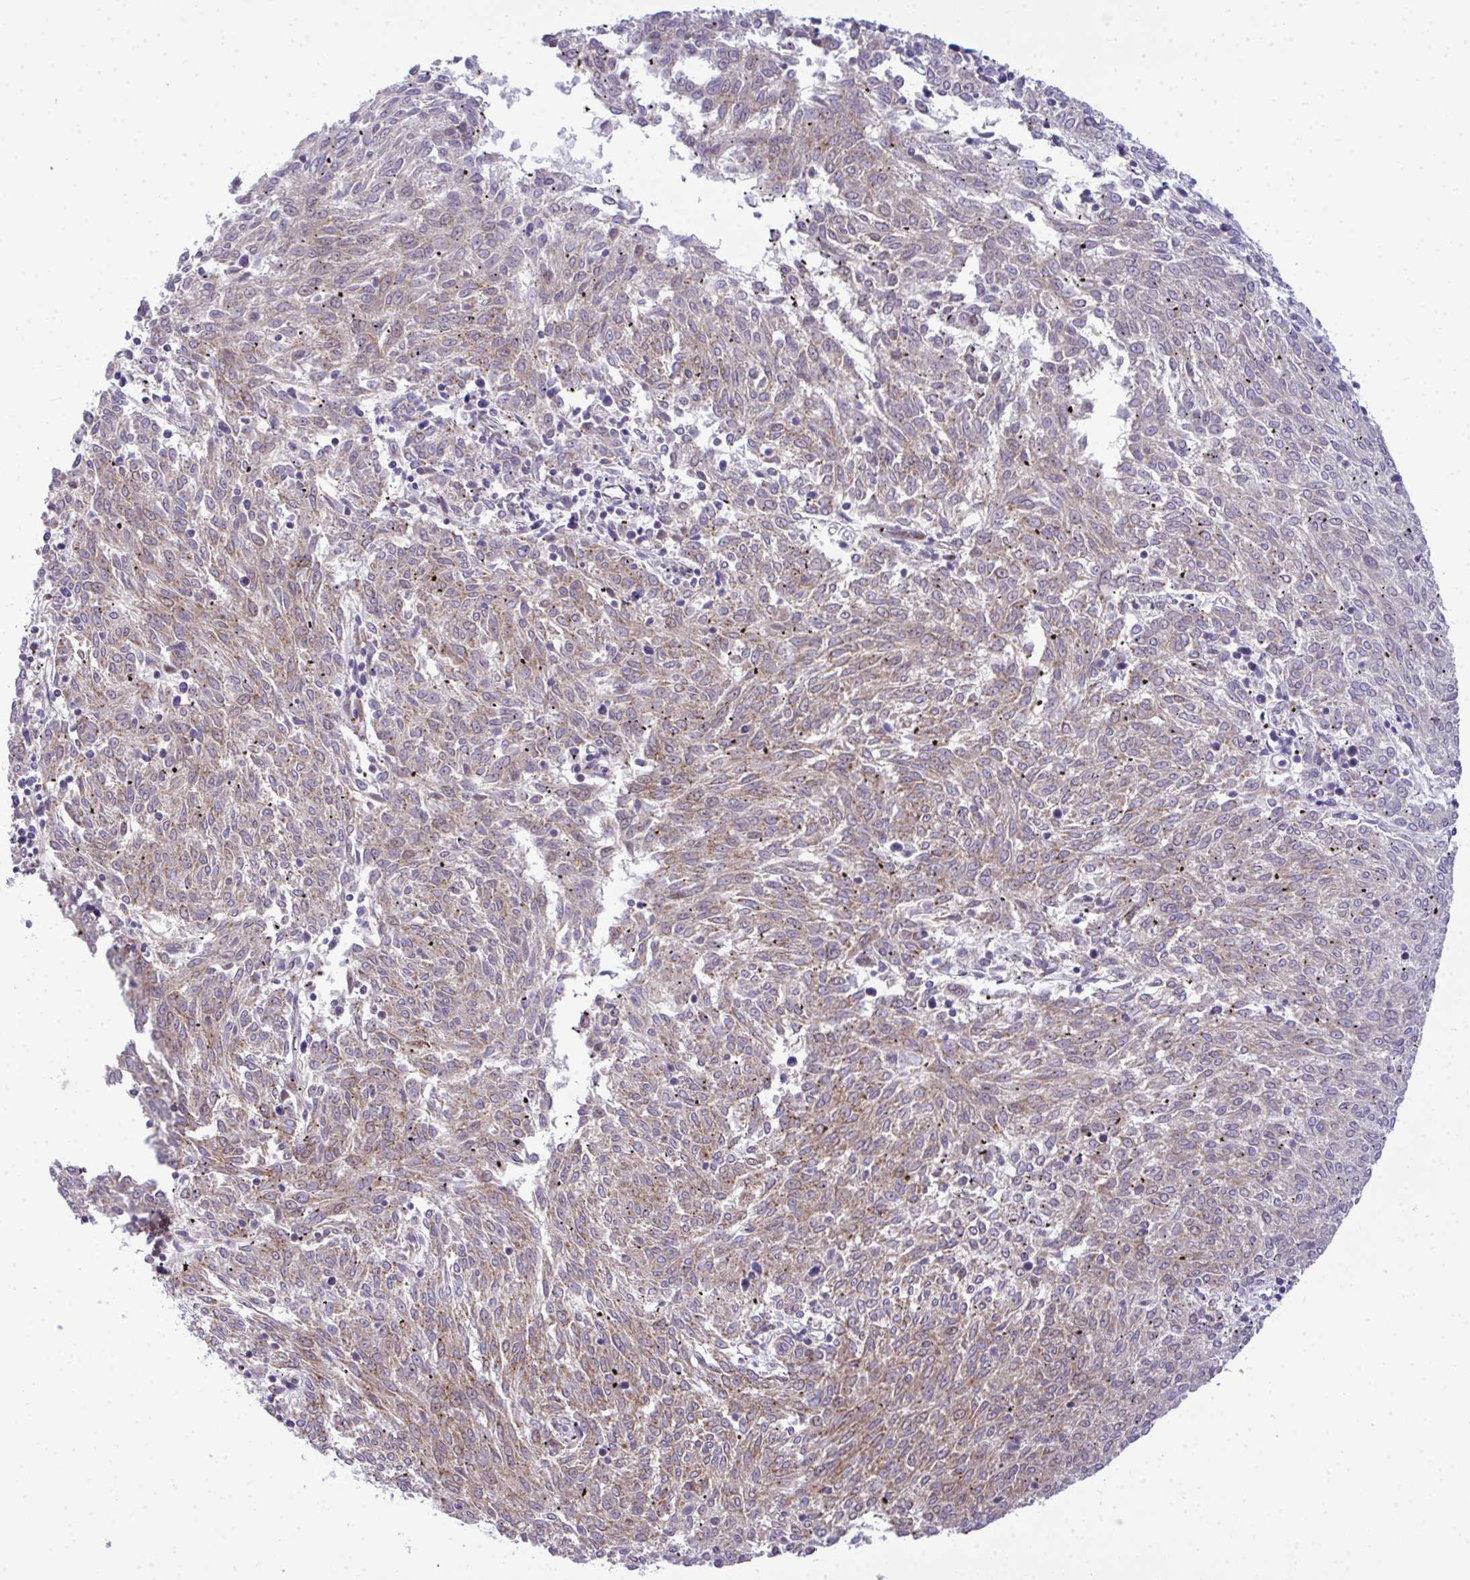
{"staining": {"intensity": "moderate", "quantity": "<25%", "location": "cytoplasmic/membranous,nuclear"}, "tissue": "melanoma", "cell_type": "Tumor cells", "image_type": "cancer", "snomed": [{"axis": "morphology", "description": "Malignant melanoma, NOS"}, {"axis": "topography", "description": "Skin"}], "caption": "A histopathology image of malignant melanoma stained for a protein displays moderate cytoplasmic/membranous and nuclear brown staining in tumor cells.", "gene": "CASTOR2", "patient": {"sex": "female", "age": 72}}